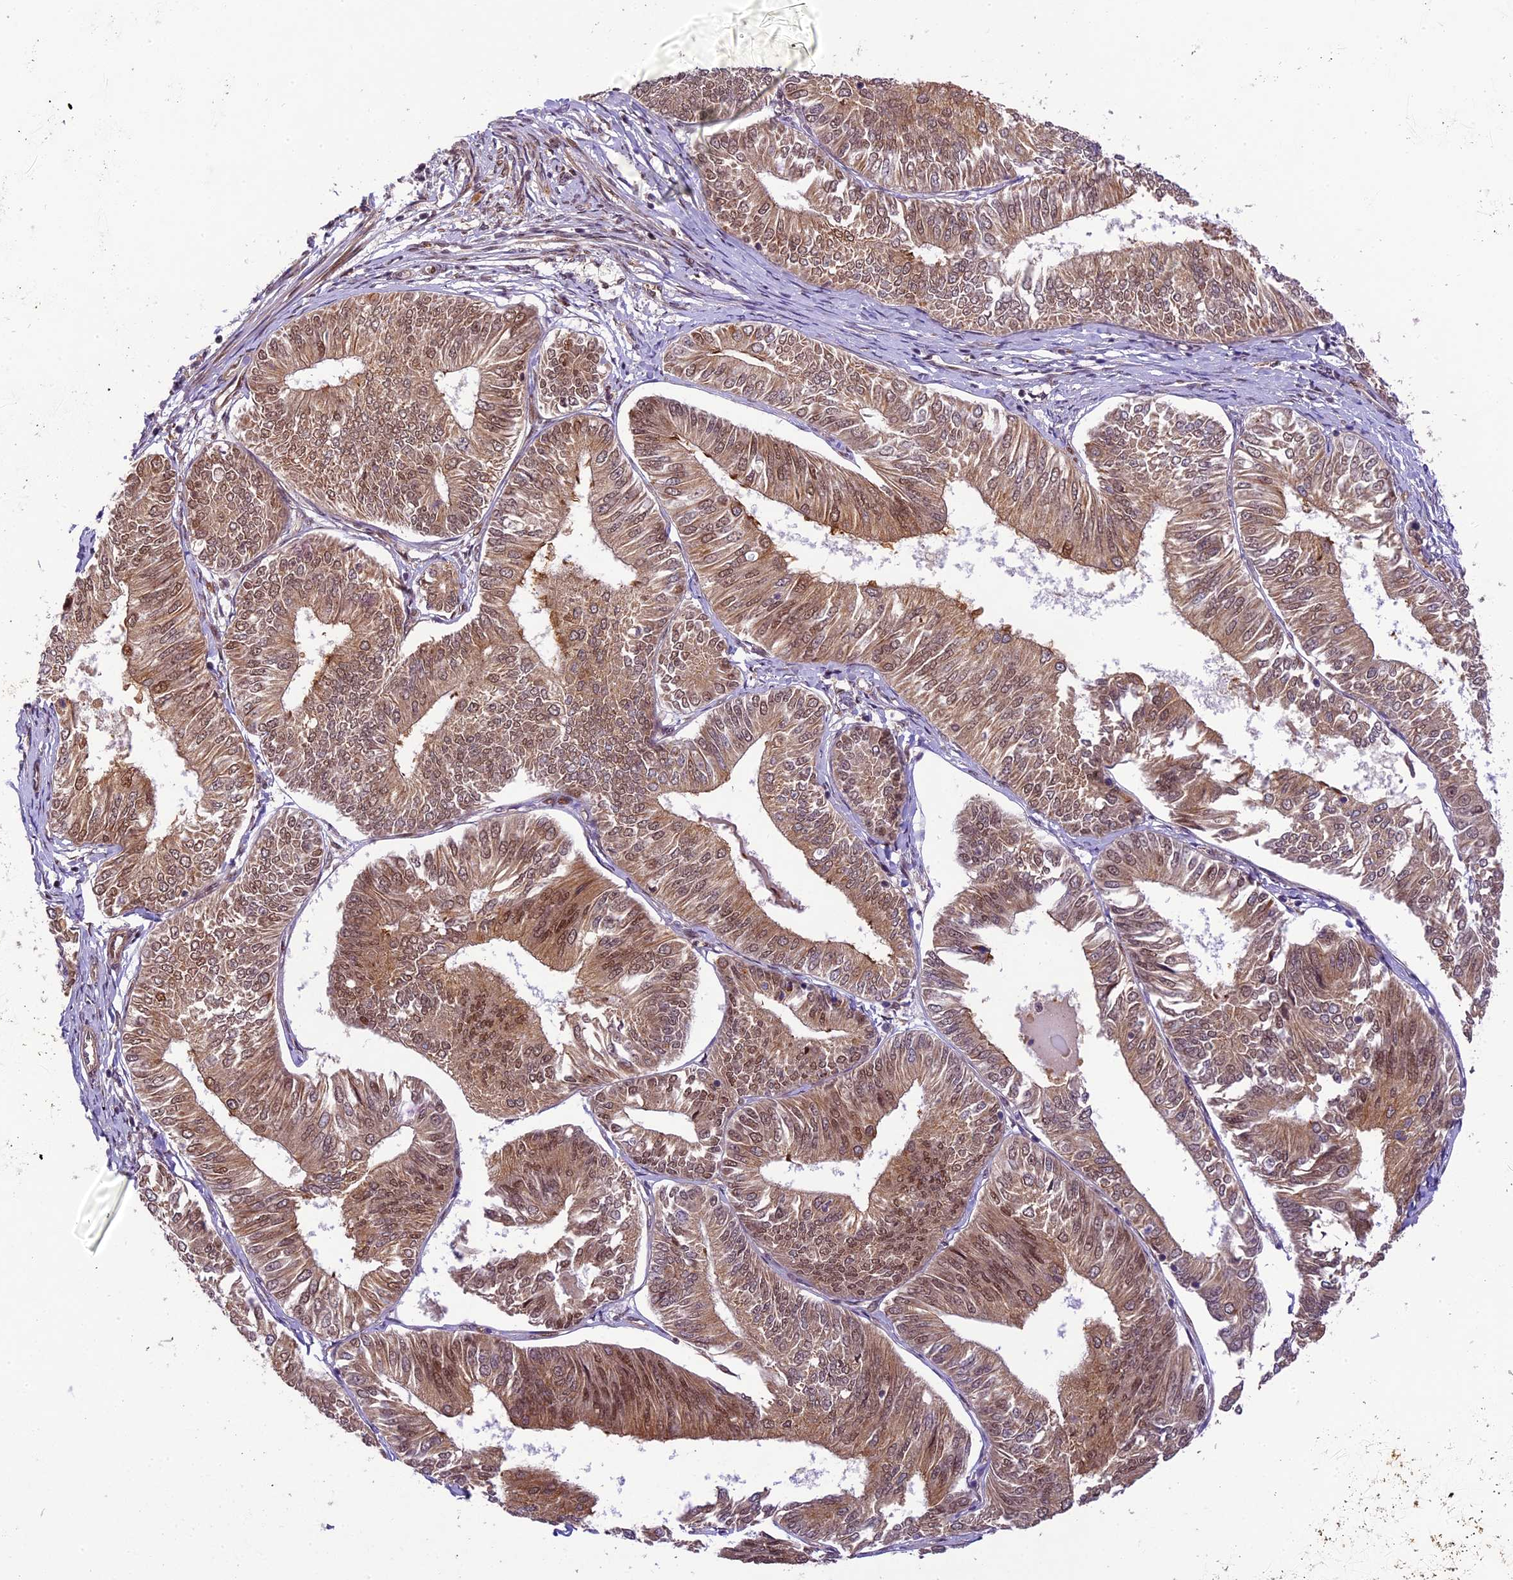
{"staining": {"intensity": "moderate", "quantity": ">75%", "location": "cytoplasmic/membranous,nuclear"}, "tissue": "endometrial cancer", "cell_type": "Tumor cells", "image_type": "cancer", "snomed": [{"axis": "morphology", "description": "Adenocarcinoma, NOS"}, {"axis": "topography", "description": "Endometrium"}], "caption": "Immunohistochemical staining of human adenocarcinoma (endometrial) demonstrates medium levels of moderate cytoplasmic/membranous and nuclear protein expression in about >75% of tumor cells. (IHC, brightfield microscopy, high magnification).", "gene": "NEK8", "patient": {"sex": "female", "age": 58}}